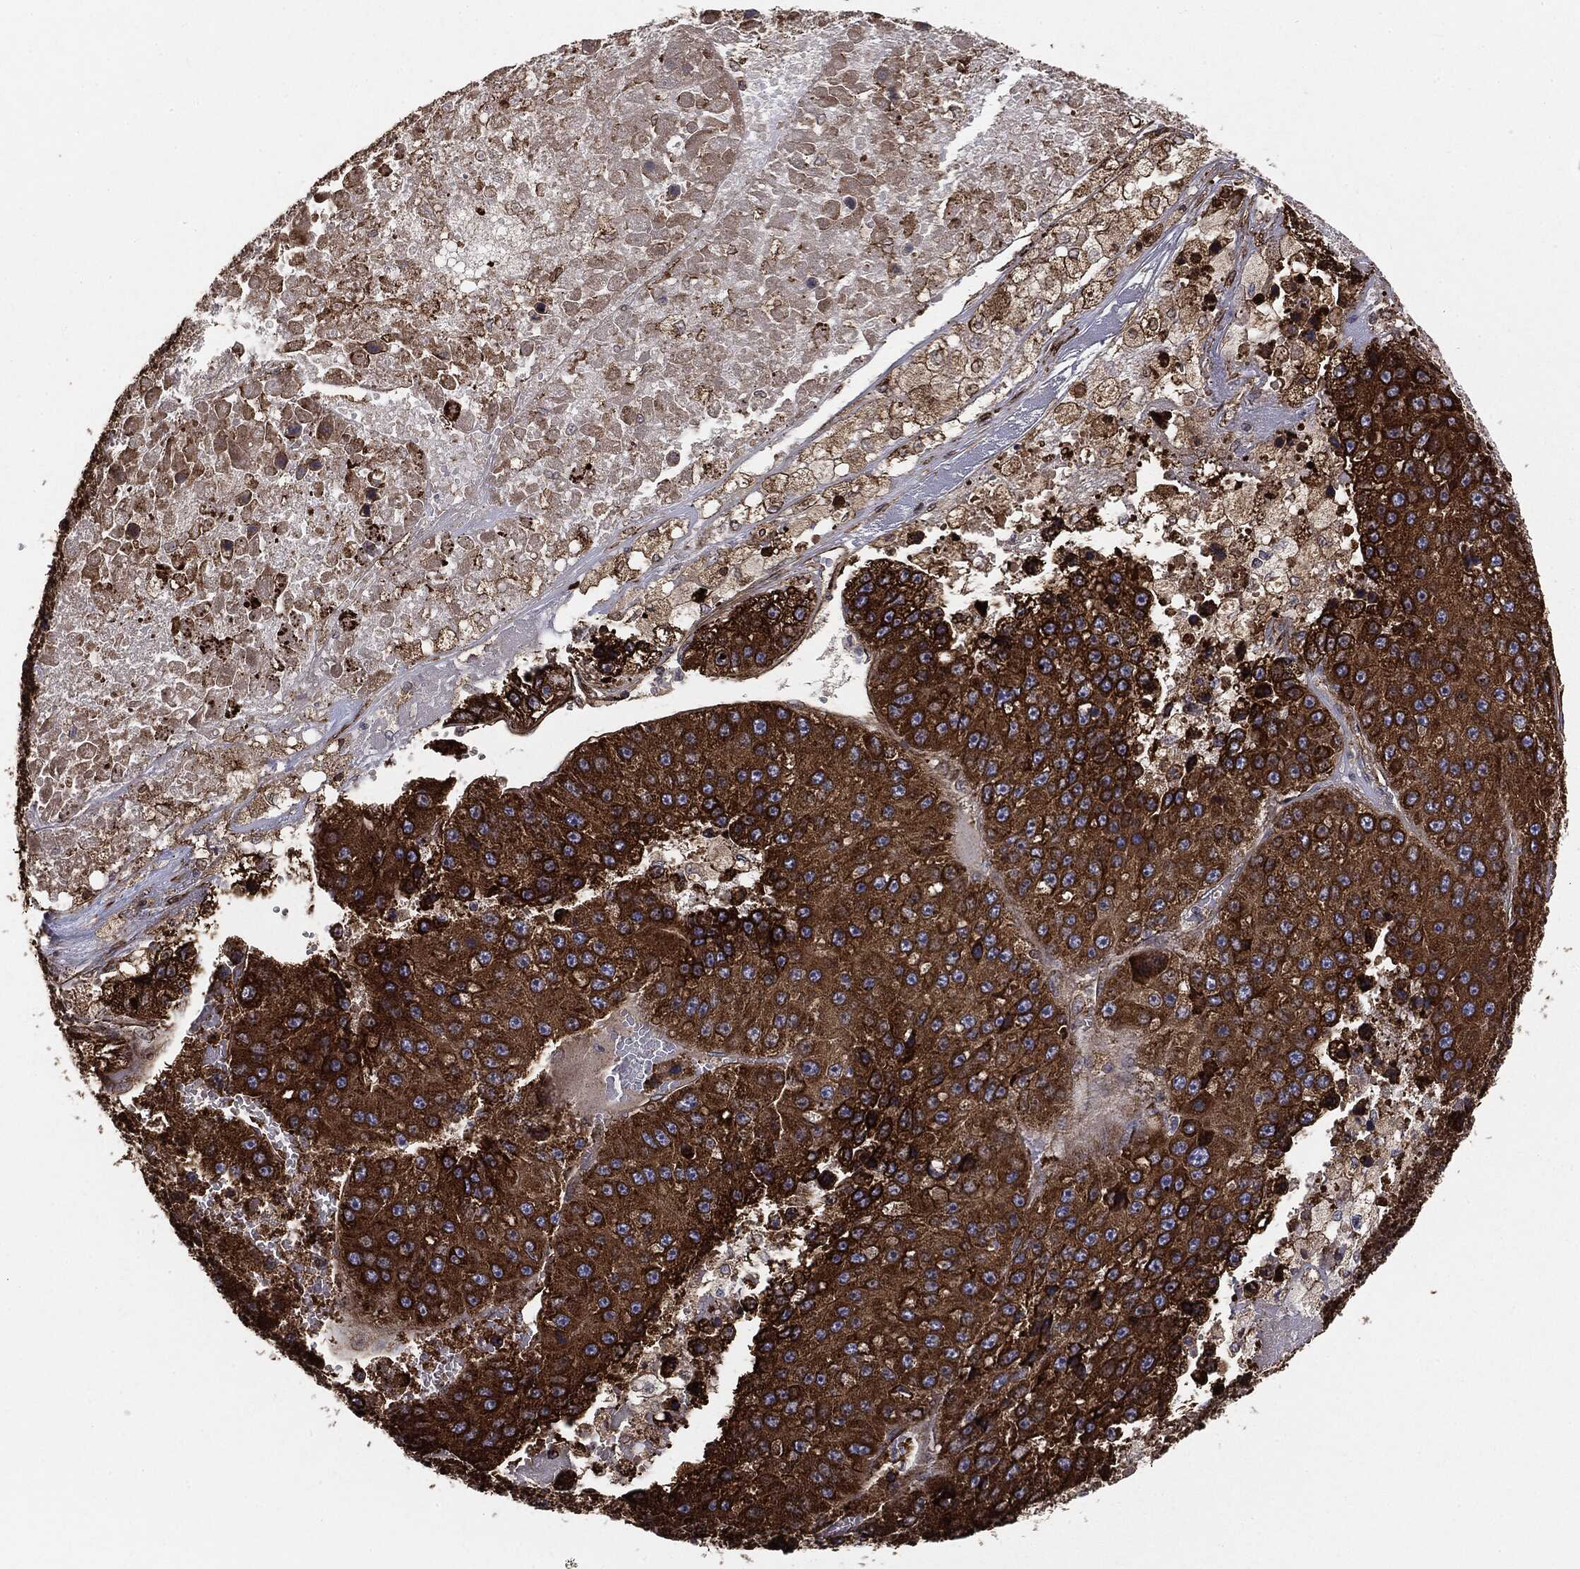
{"staining": {"intensity": "strong", "quantity": ">75%", "location": "cytoplasmic/membranous"}, "tissue": "liver cancer", "cell_type": "Tumor cells", "image_type": "cancer", "snomed": [{"axis": "morphology", "description": "Carcinoma, Hepatocellular, NOS"}, {"axis": "topography", "description": "Liver"}], "caption": "This histopathology image reveals immunohistochemistry staining of liver hepatocellular carcinoma, with high strong cytoplasmic/membranous staining in approximately >75% of tumor cells.", "gene": "CYLD", "patient": {"sex": "female", "age": 73}}